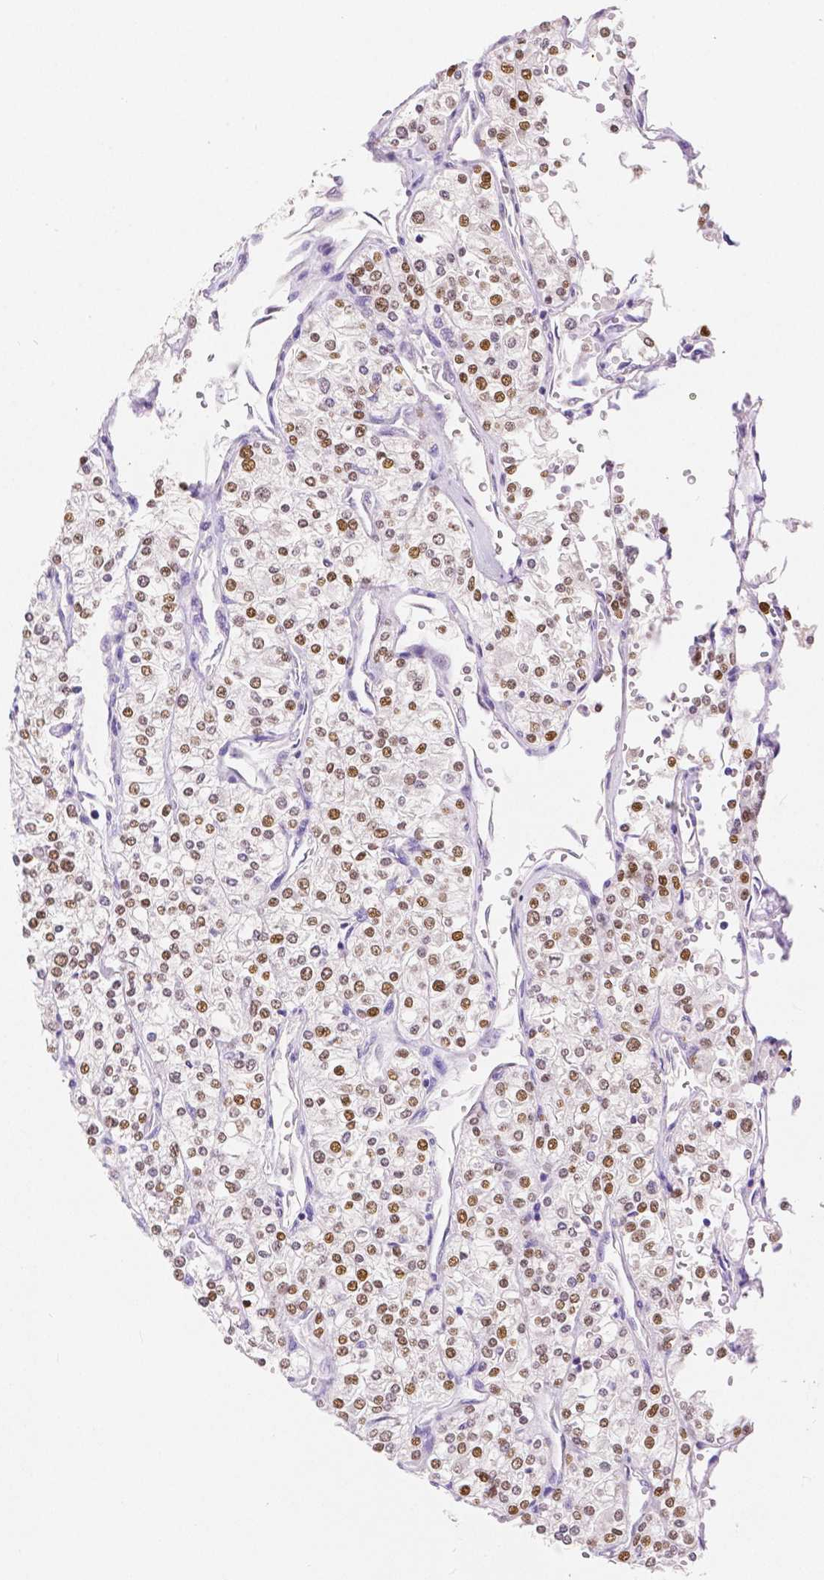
{"staining": {"intensity": "moderate", "quantity": ">75%", "location": "nuclear"}, "tissue": "renal cancer", "cell_type": "Tumor cells", "image_type": "cancer", "snomed": [{"axis": "morphology", "description": "Adenocarcinoma, NOS"}, {"axis": "topography", "description": "Kidney"}], "caption": "Immunohistochemical staining of human renal cancer shows medium levels of moderate nuclear expression in about >75% of tumor cells.", "gene": "HNF1B", "patient": {"sex": "male", "age": 80}}